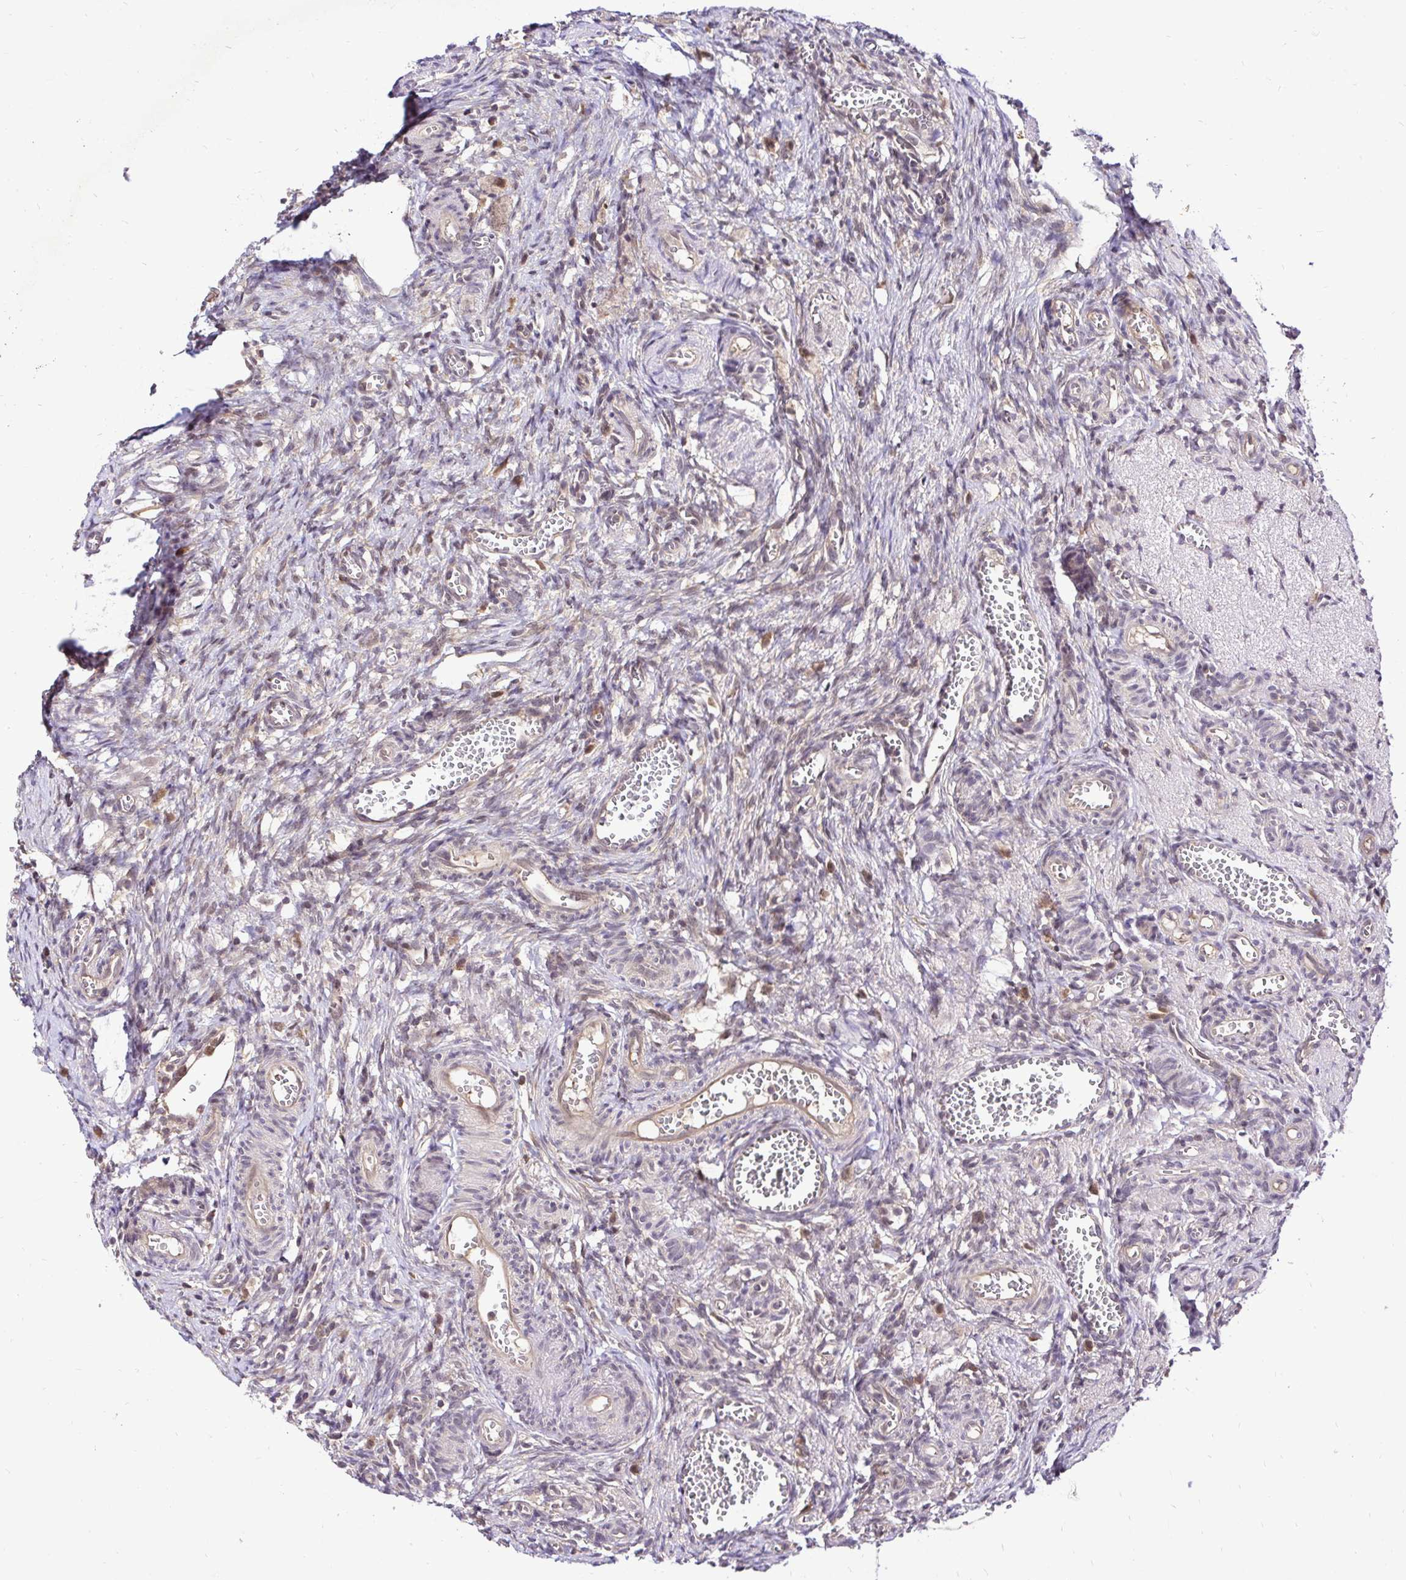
{"staining": {"intensity": "weak", "quantity": "25%-75%", "location": "cytoplasmic/membranous,nuclear"}, "tissue": "ovary", "cell_type": "Ovarian stroma cells", "image_type": "normal", "snomed": [{"axis": "morphology", "description": "Normal tissue, NOS"}, {"axis": "topography", "description": "Ovary"}], "caption": "About 25%-75% of ovarian stroma cells in normal human ovary reveal weak cytoplasmic/membranous,nuclear protein staining as visualized by brown immunohistochemical staining.", "gene": "UBE2M", "patient": {"sex": "female", "age": 41}}